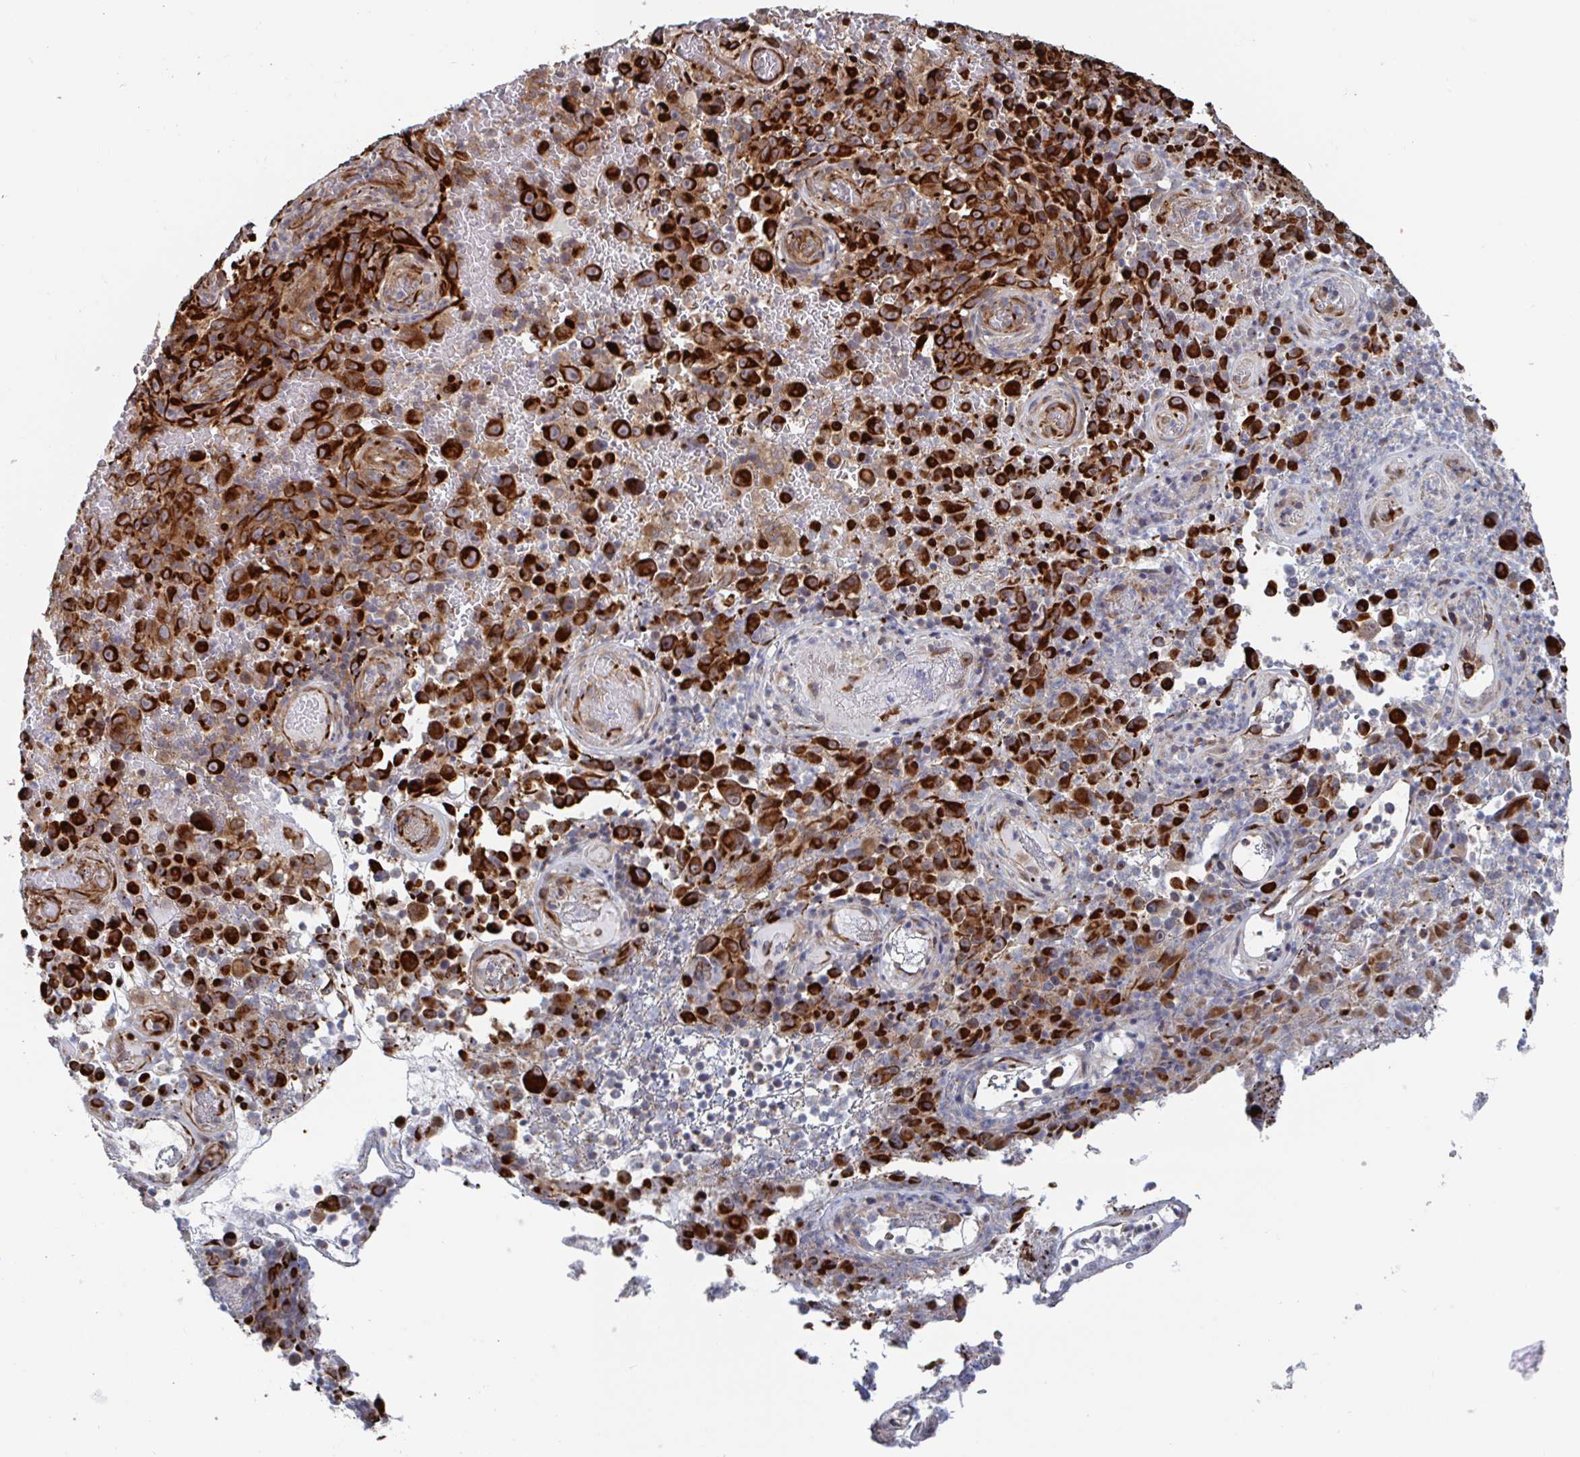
{"staining": {"intensity": "strong", "quantity": ">75%", "location": "cytoplasmic/membranous"}, "tissue": "melanoma", "cell_type": "Tumor cells", "image_type": "cancer", "snomed": [{"axis": "morphology", "description": "Malignant melanoma, NOS"}, {"axis": "topography", "description": "Skin"}], "caption": "Protein expression analysis of human melanoma reveals strong cytoplasmic/membranous expression in approximately >75% of tumor cells.", "gene": "DVL3", "patient": {"sex": "female", "age": 82}}